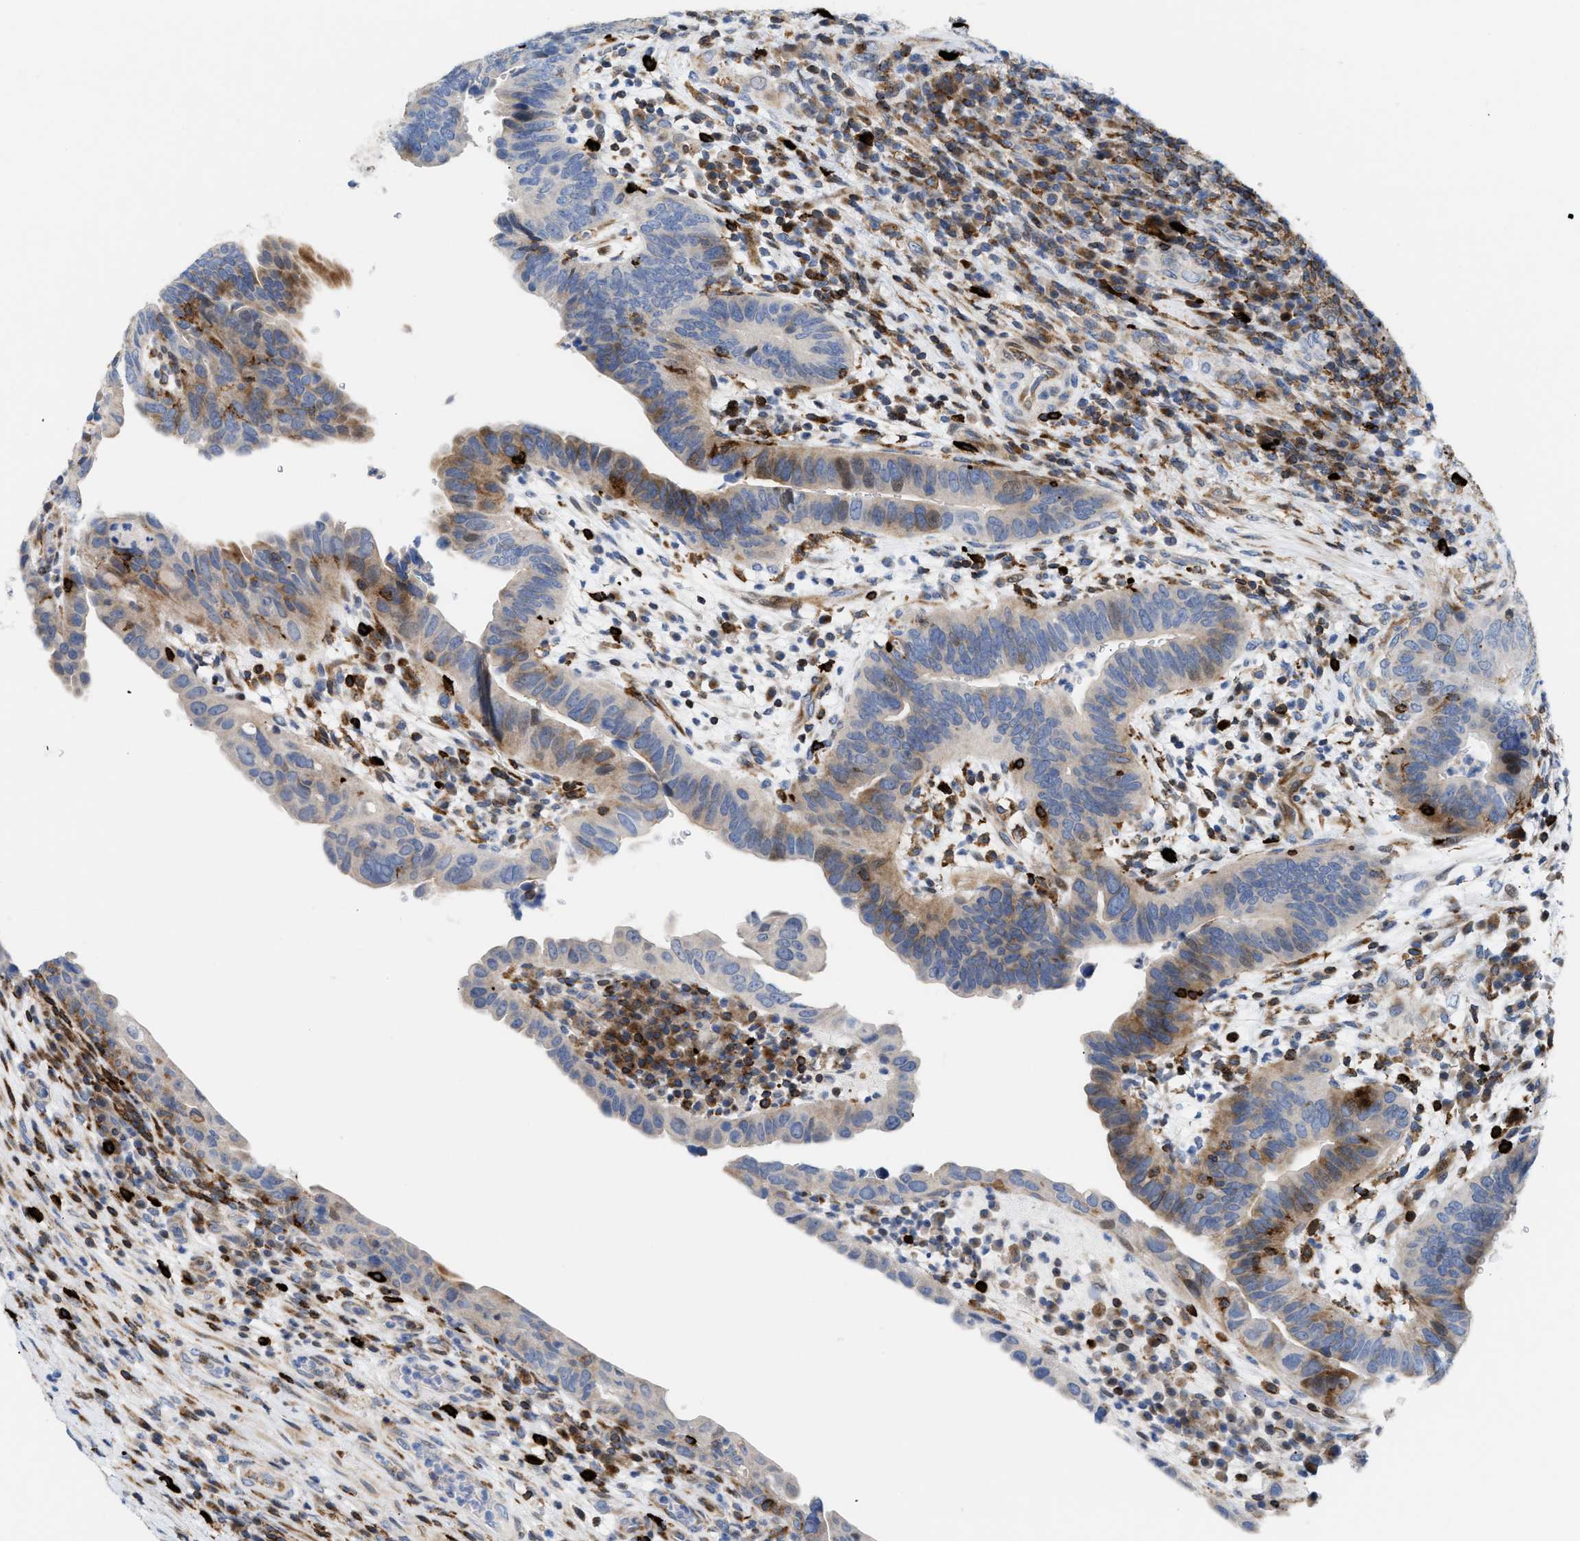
{"staining": {"intensity": "moderate", "quantity": "25%-75%", "location": "cytoplasmic/membranous,nuclear"}, "tissue": "urothelial cancer", "cell_type": "Tumor cells", "image_type": "cancer", "snomed": [{"axis": "morphology", "description": "Urothelial carcinoma, High grade"}, {"axis": "topography", "description": "Urinary bladder"}], "caption": "Tumor cells show medium levels of moderate cytoplasmic/membranous and nuclear staining in approximately 25%-75% of cells in human urothelial cancer.", "gene": "ATP9A", "patient": {"sex": "female", "age": 82}}